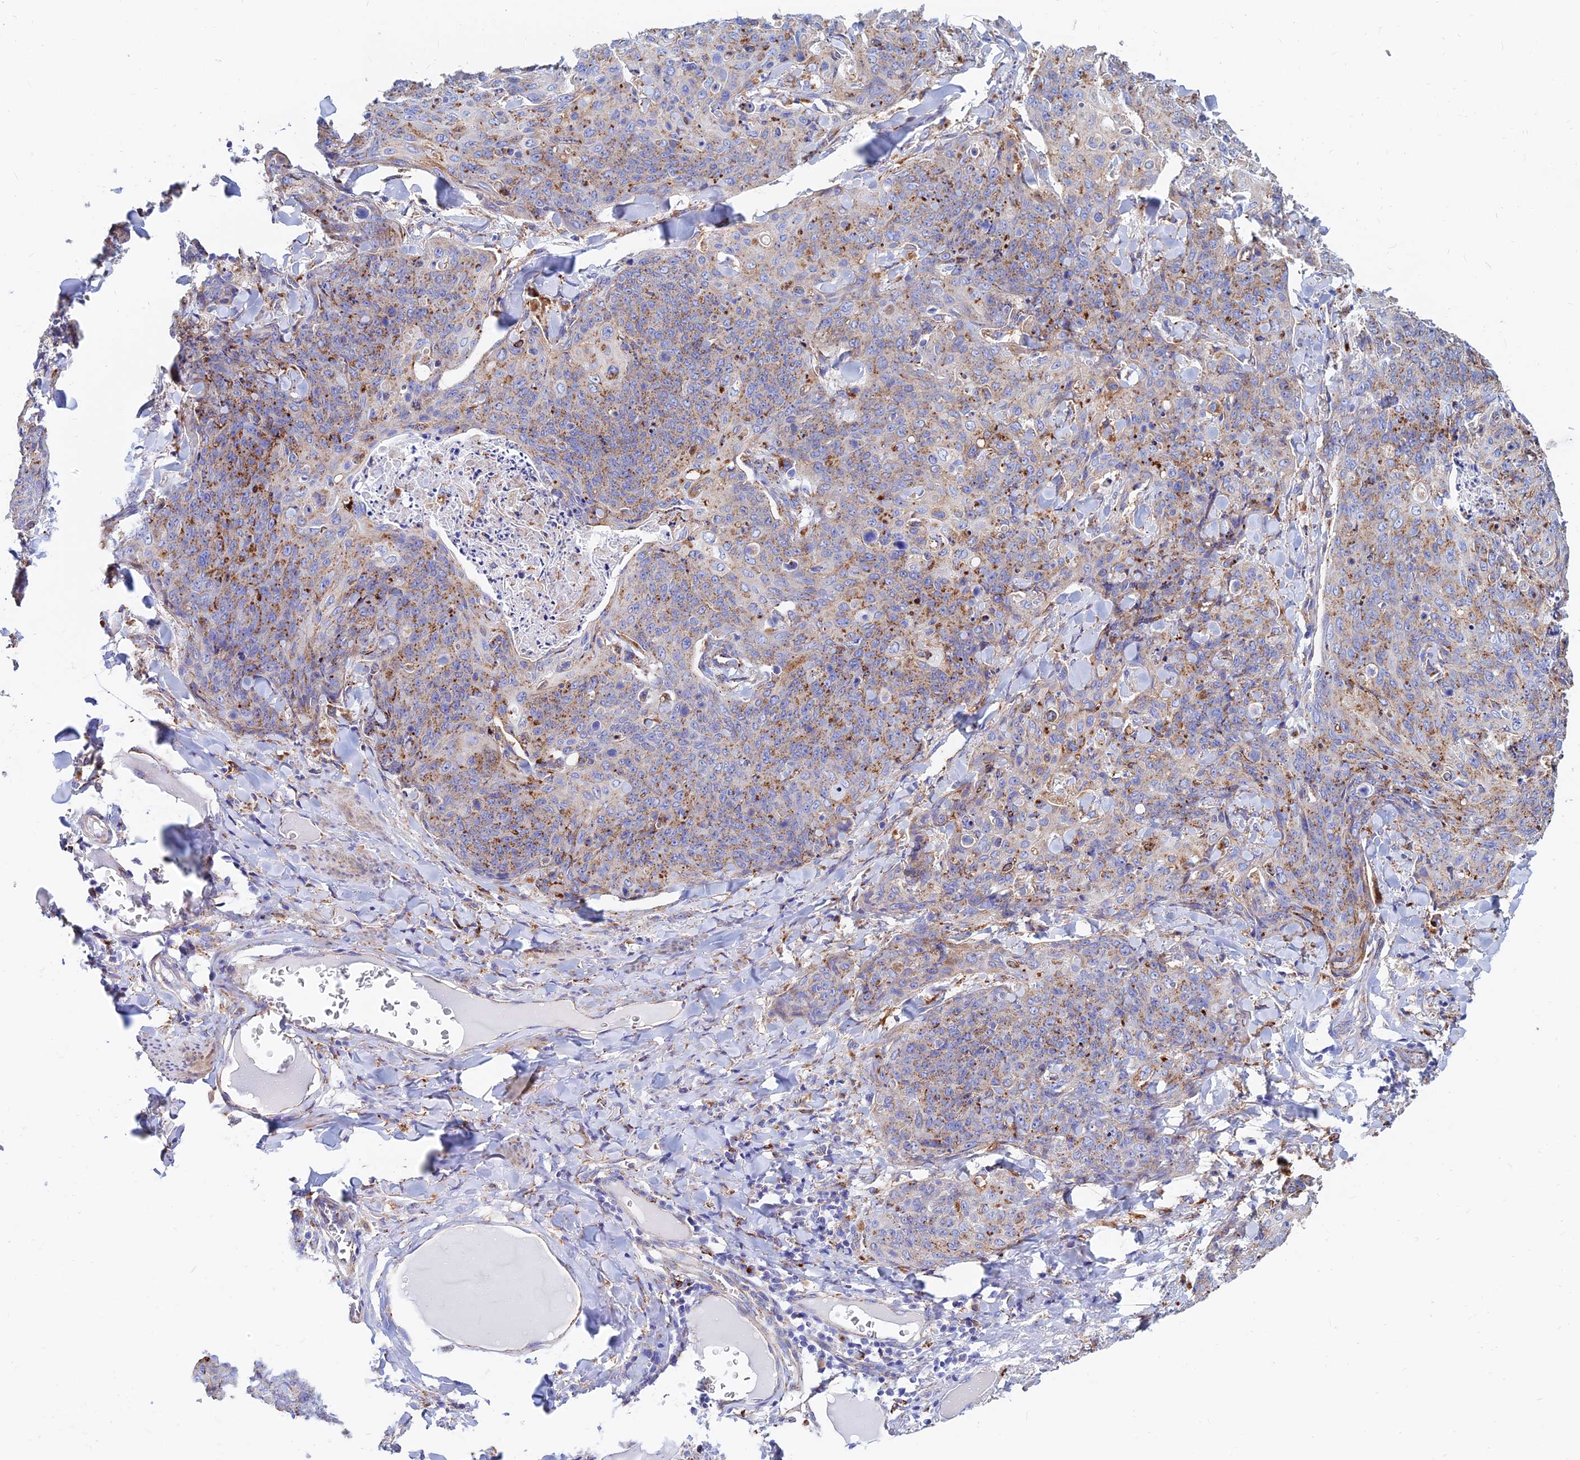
{"staining": {"intensity": "moderate", "quantity": ">75%", "location": "cytoplasmic/membranous"}, "tissue": "skin cancer", "cell_type": "Tumor cells", "image_type": "cancer", "snomed": [{"axis": "morphology", "description": "Squamous cell carcinoma, NOS"}, {"axis": "topography", "description": "Skin"}, {"axis": "topography", "description": "Vulva"}], "caption": "The immunohistochemical stain highlights moderate cytoplasmic/membranous expression in tumor cells of skin cancer (squamous cell carcinoma) tissue.", "gene": "SPNS1", "patient": {"sex": "female", "age": 85}}